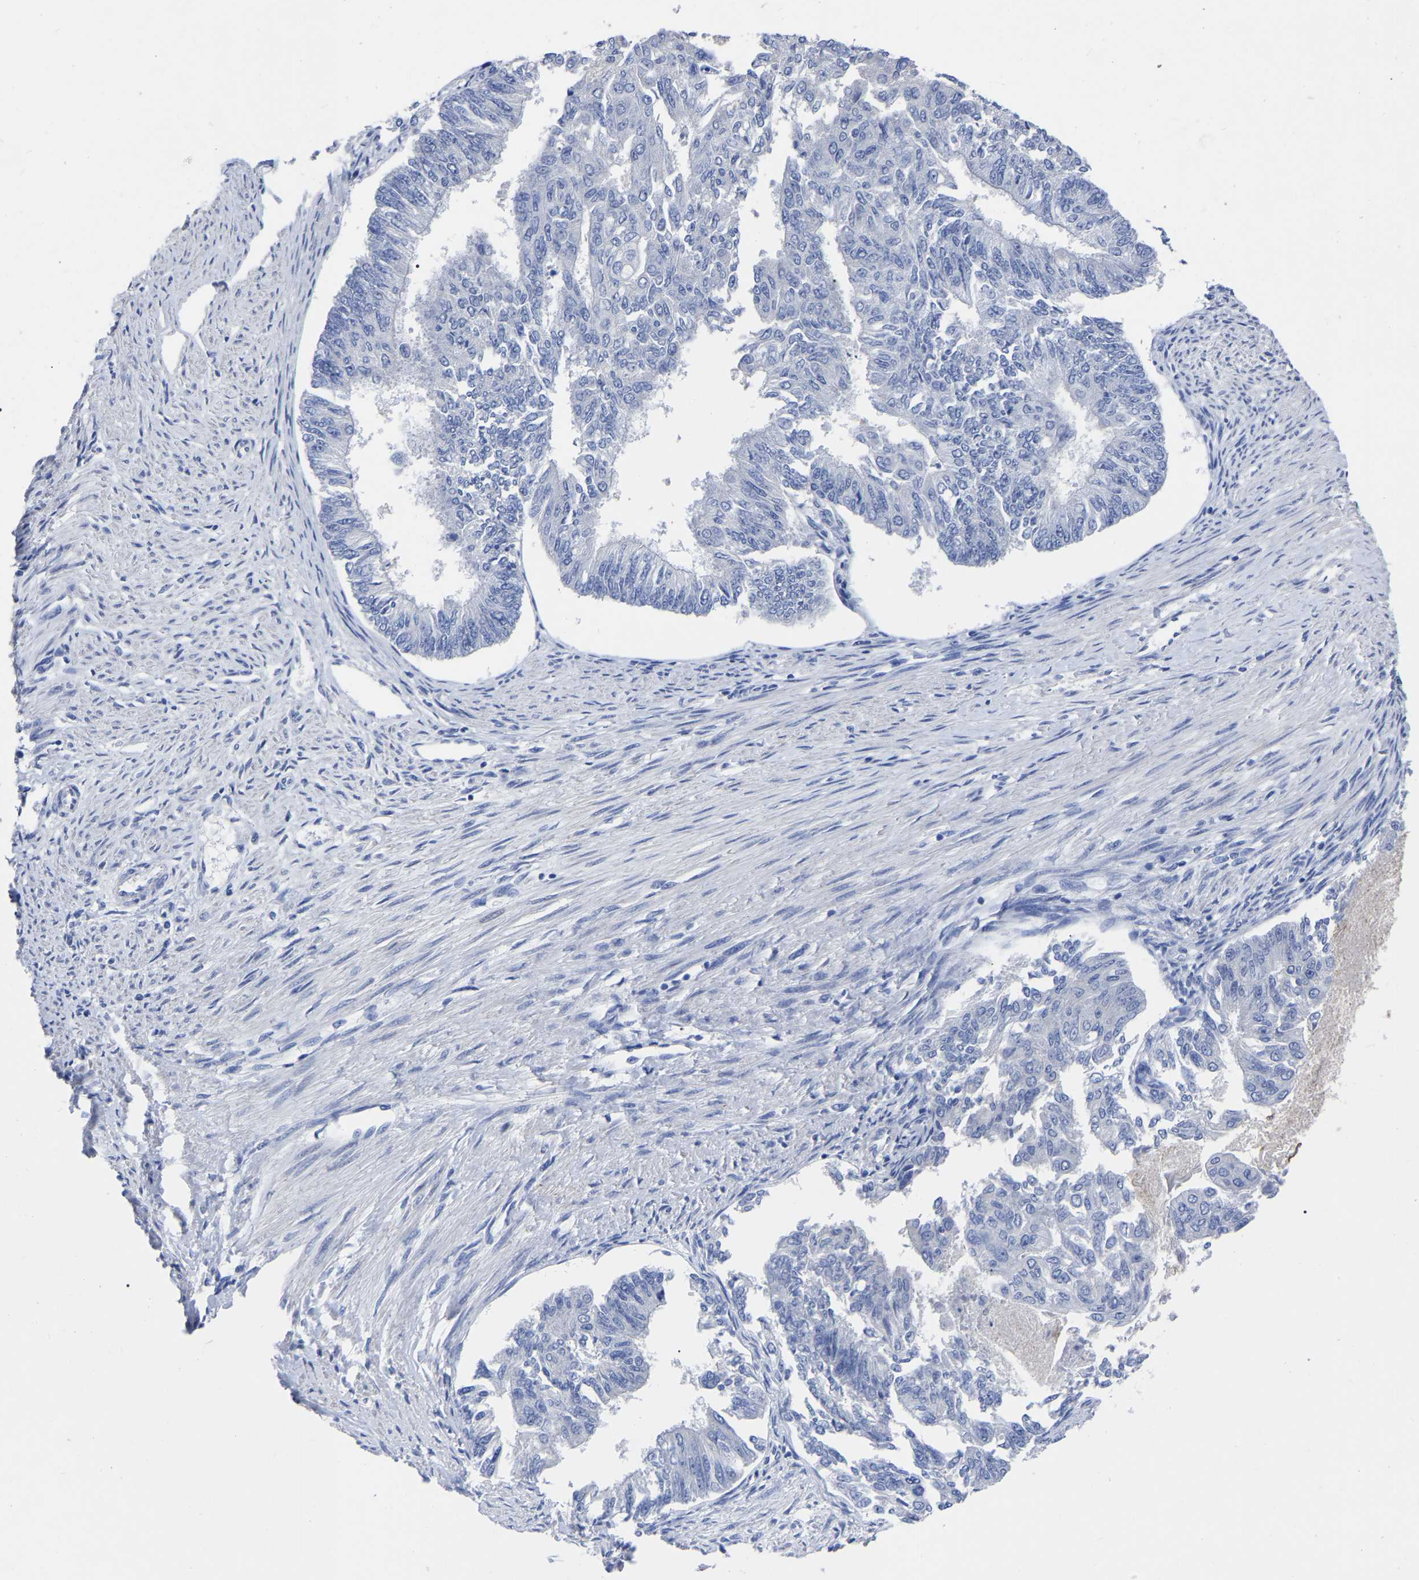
{"staining": {"intensity": "negative", "quantity": "none", "location": "none"}, "tissue": "endometrial cancer", "cell_type": "Tumor cells", "image_type": "cancer", "snomed": [{"axis": "morphology", "description": "Adenocarcinoma, NOS"}, {"axis": "topography", "description": "Endometrium"}], "caption": "High power microscopy micrograph of an IHC photomicrograph of endometrial cancer, revealing no significant expression in tumor cells. (Brightfield microscopy of DAB (3,3'-diaminobenzidine) immunohistochemistry at high magnification).", "gene": "ANXA13", "patient": {"sex": "female", "age": 32}}